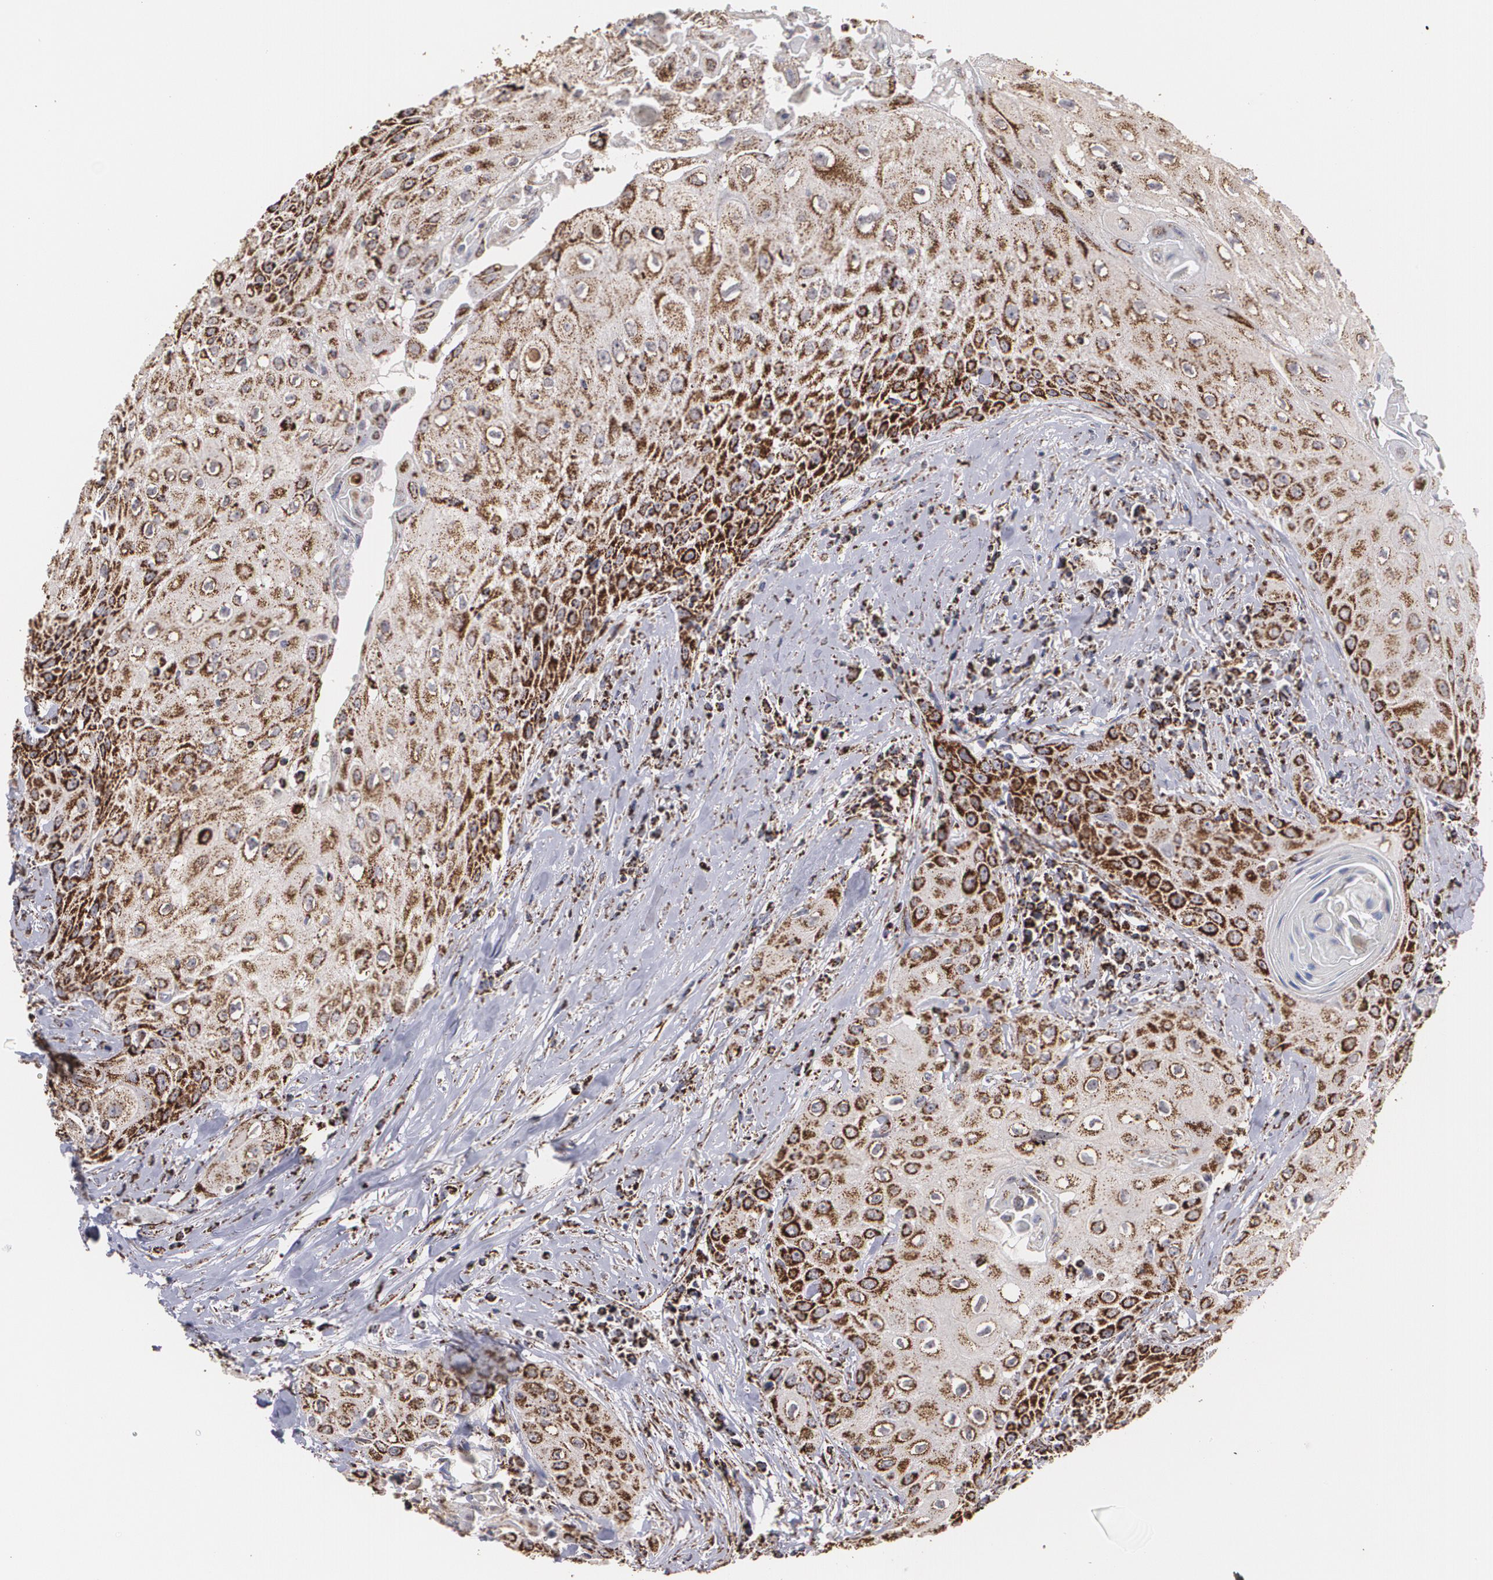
{"staining": {"intensity": "strong", "quantity": ">75%", "location": "cytoplasmic/membranous"}, "tissue": "head and neck cancer", "cell_type": "Tumor cells", "image_type": "cancer", "snomed": [{"axis": "morphology", "description": "Squamous cell carcinoma, NOS"}, {"axis": "topography", "description": "Oral tissue"}, {"axis": "topography", "description": "Head-Neck"}], "caption": "This micrograph exhibits squamous cell carcinoma (head and neck) stained with immunohistochemistry (IHC) to label a protein in brown. The cytoplasmic/membranous of tumor cells show strong positivity for the protein. Nuclei are counter-stained blue.", "gene": "HSPD1", "patient": {"sex": "female", "age": 82}}